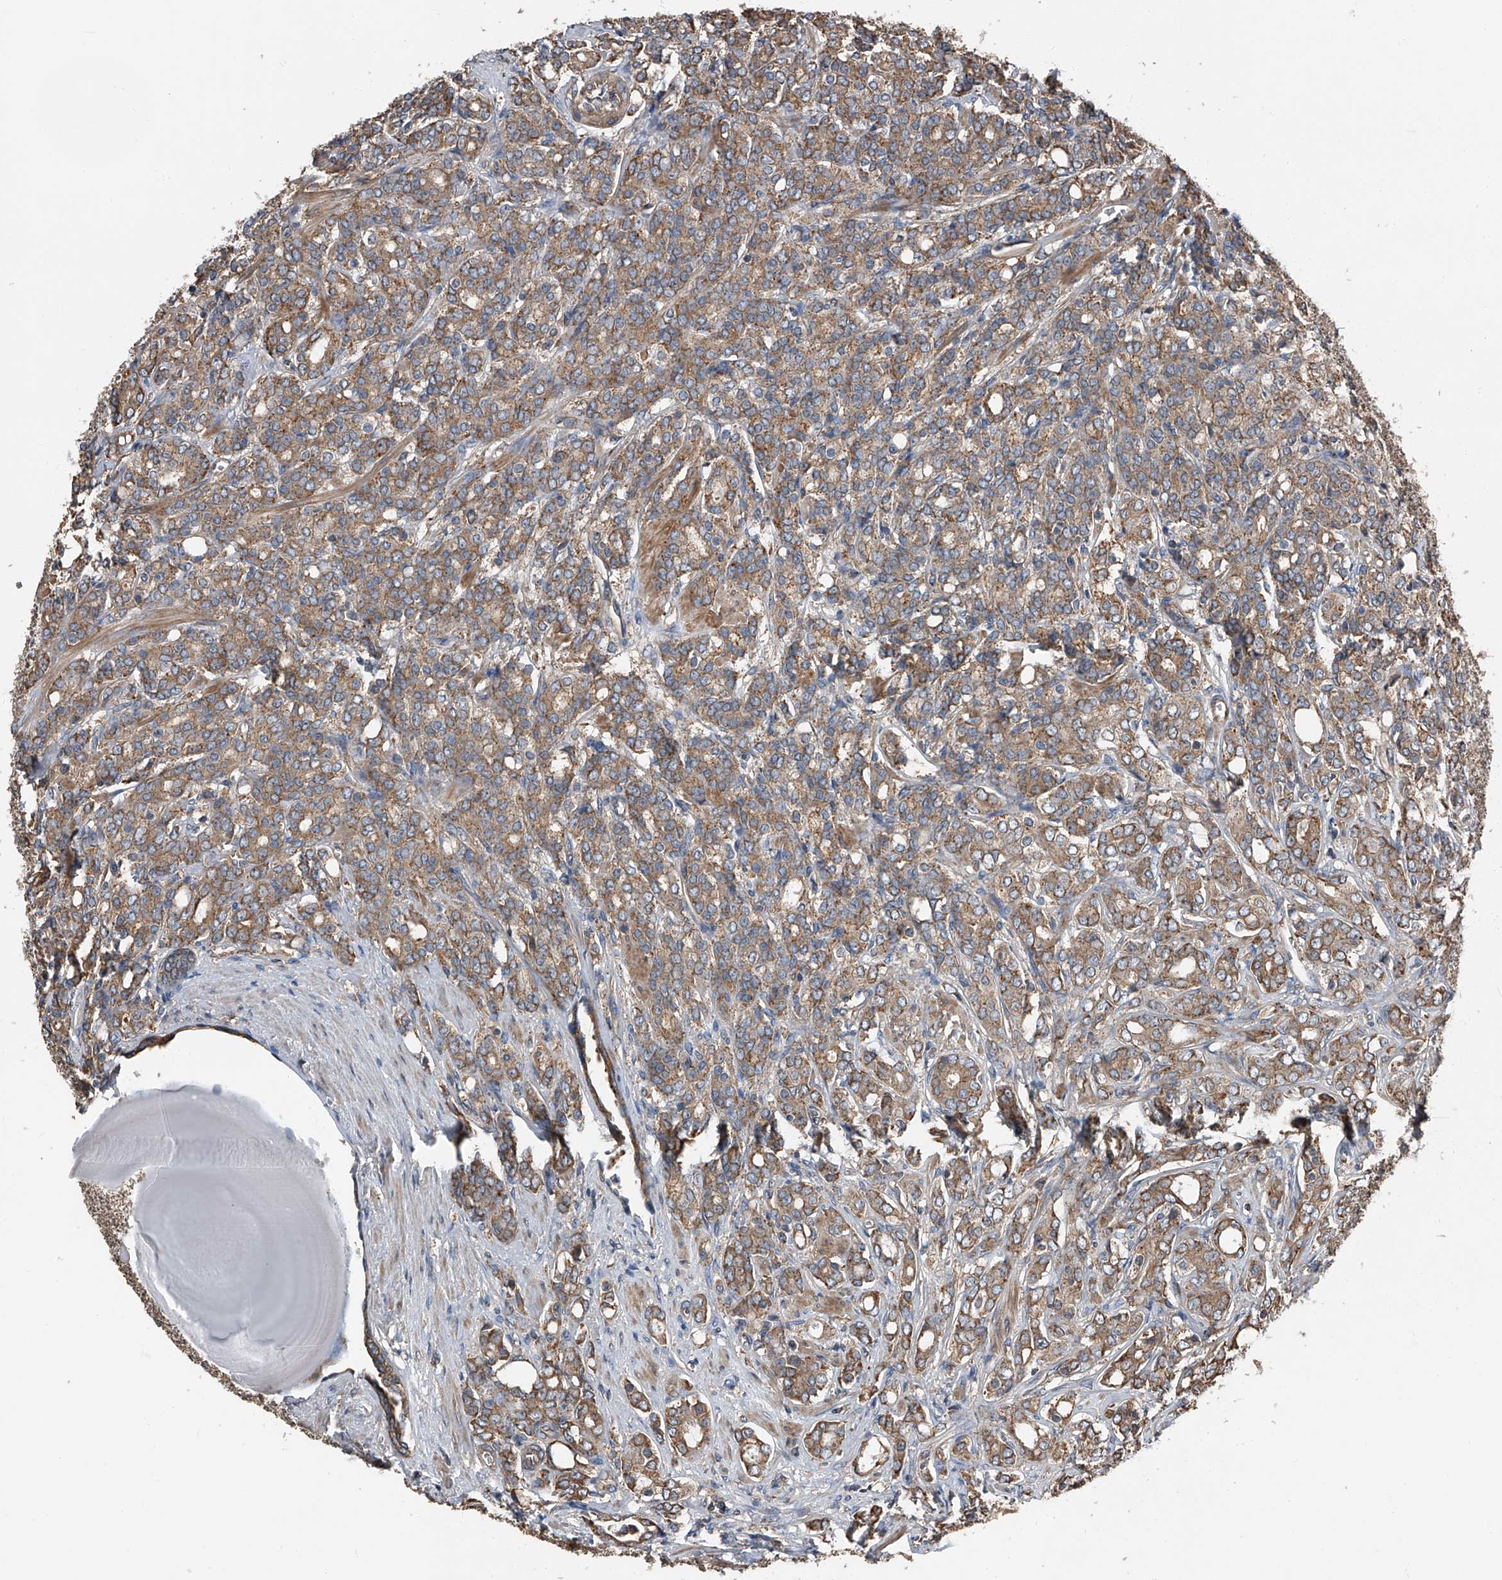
{"staining": {"intensity": "moderate", "quantity": ">75%", "location": "cytoplasmic/membranous"}, "tissue": "prostate cancer", "cell_type": "Tumor cells", "image_type": "cancer", "snomed": [{"axis": "morphology", "description": "Adenocarcinoma, High grade"}, {"axis": "topography", "description": "Prostate"}], "caption": "Moderate cytoplasmic/membranous staining for a protein is appreciated in approximately >75% of tumor cells of prostate high-grade adenocarcinoma using immunohistochemistry.", "gene": "KCNJ2", "patient": {"sex": "male", "age": 62}}